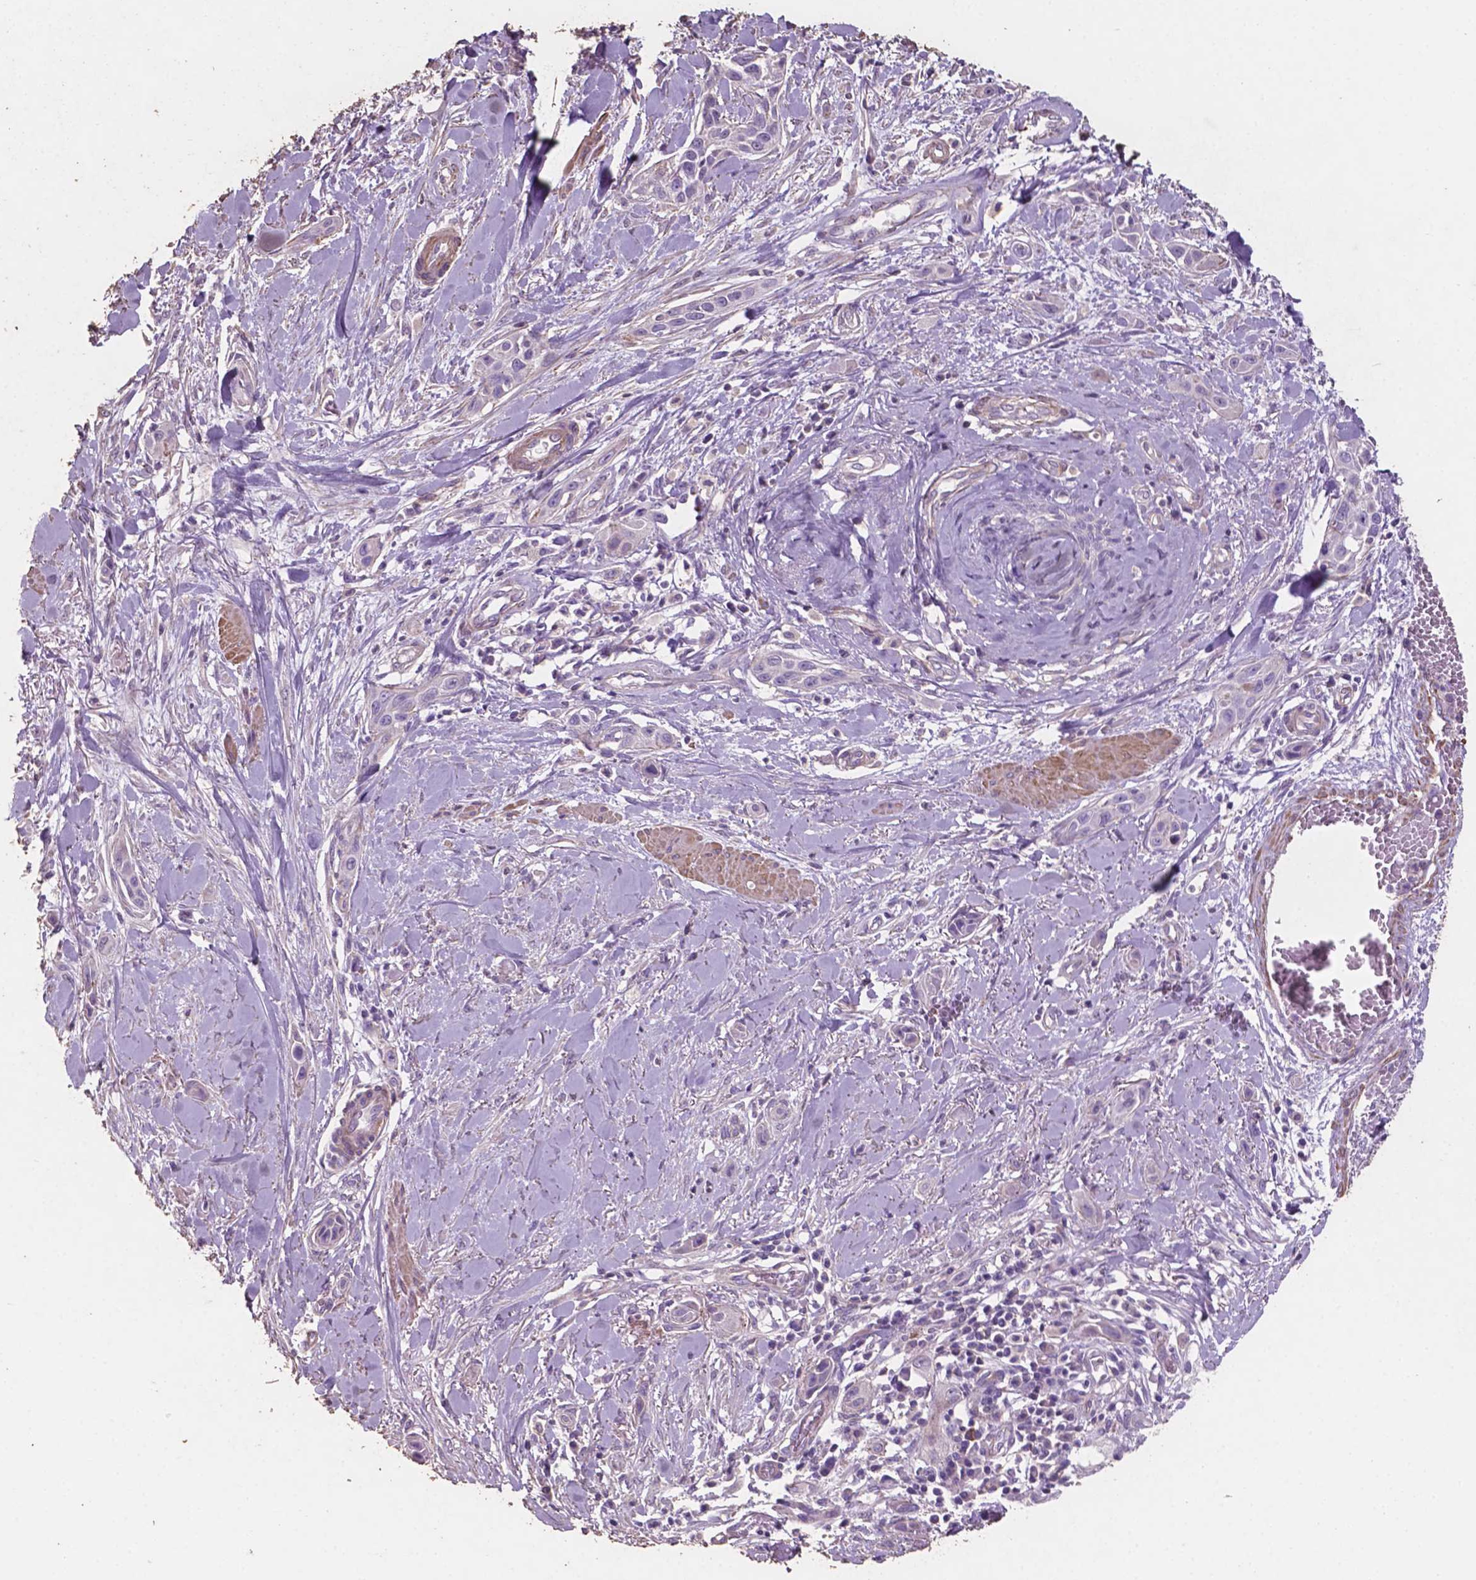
{"staining": {"intensity": "negative", "quantity": "none", "location": "none"}, "tissue": "skin cancer", "cell_type": "Tumor cells", "image_type": "cancer", "snomed": [{"axis": "morphology", "description": "Squamous cell carcinoma, NOS"}, {"axis": "topography", "description": "Skin"}], "caption": "A photomicrograph of squamous cell carcinoma (skin) stained for a protein displays no brown staining in tumor cells.", "gene": "COMMD4", "patient": {"sex": "female", "age": 69}}